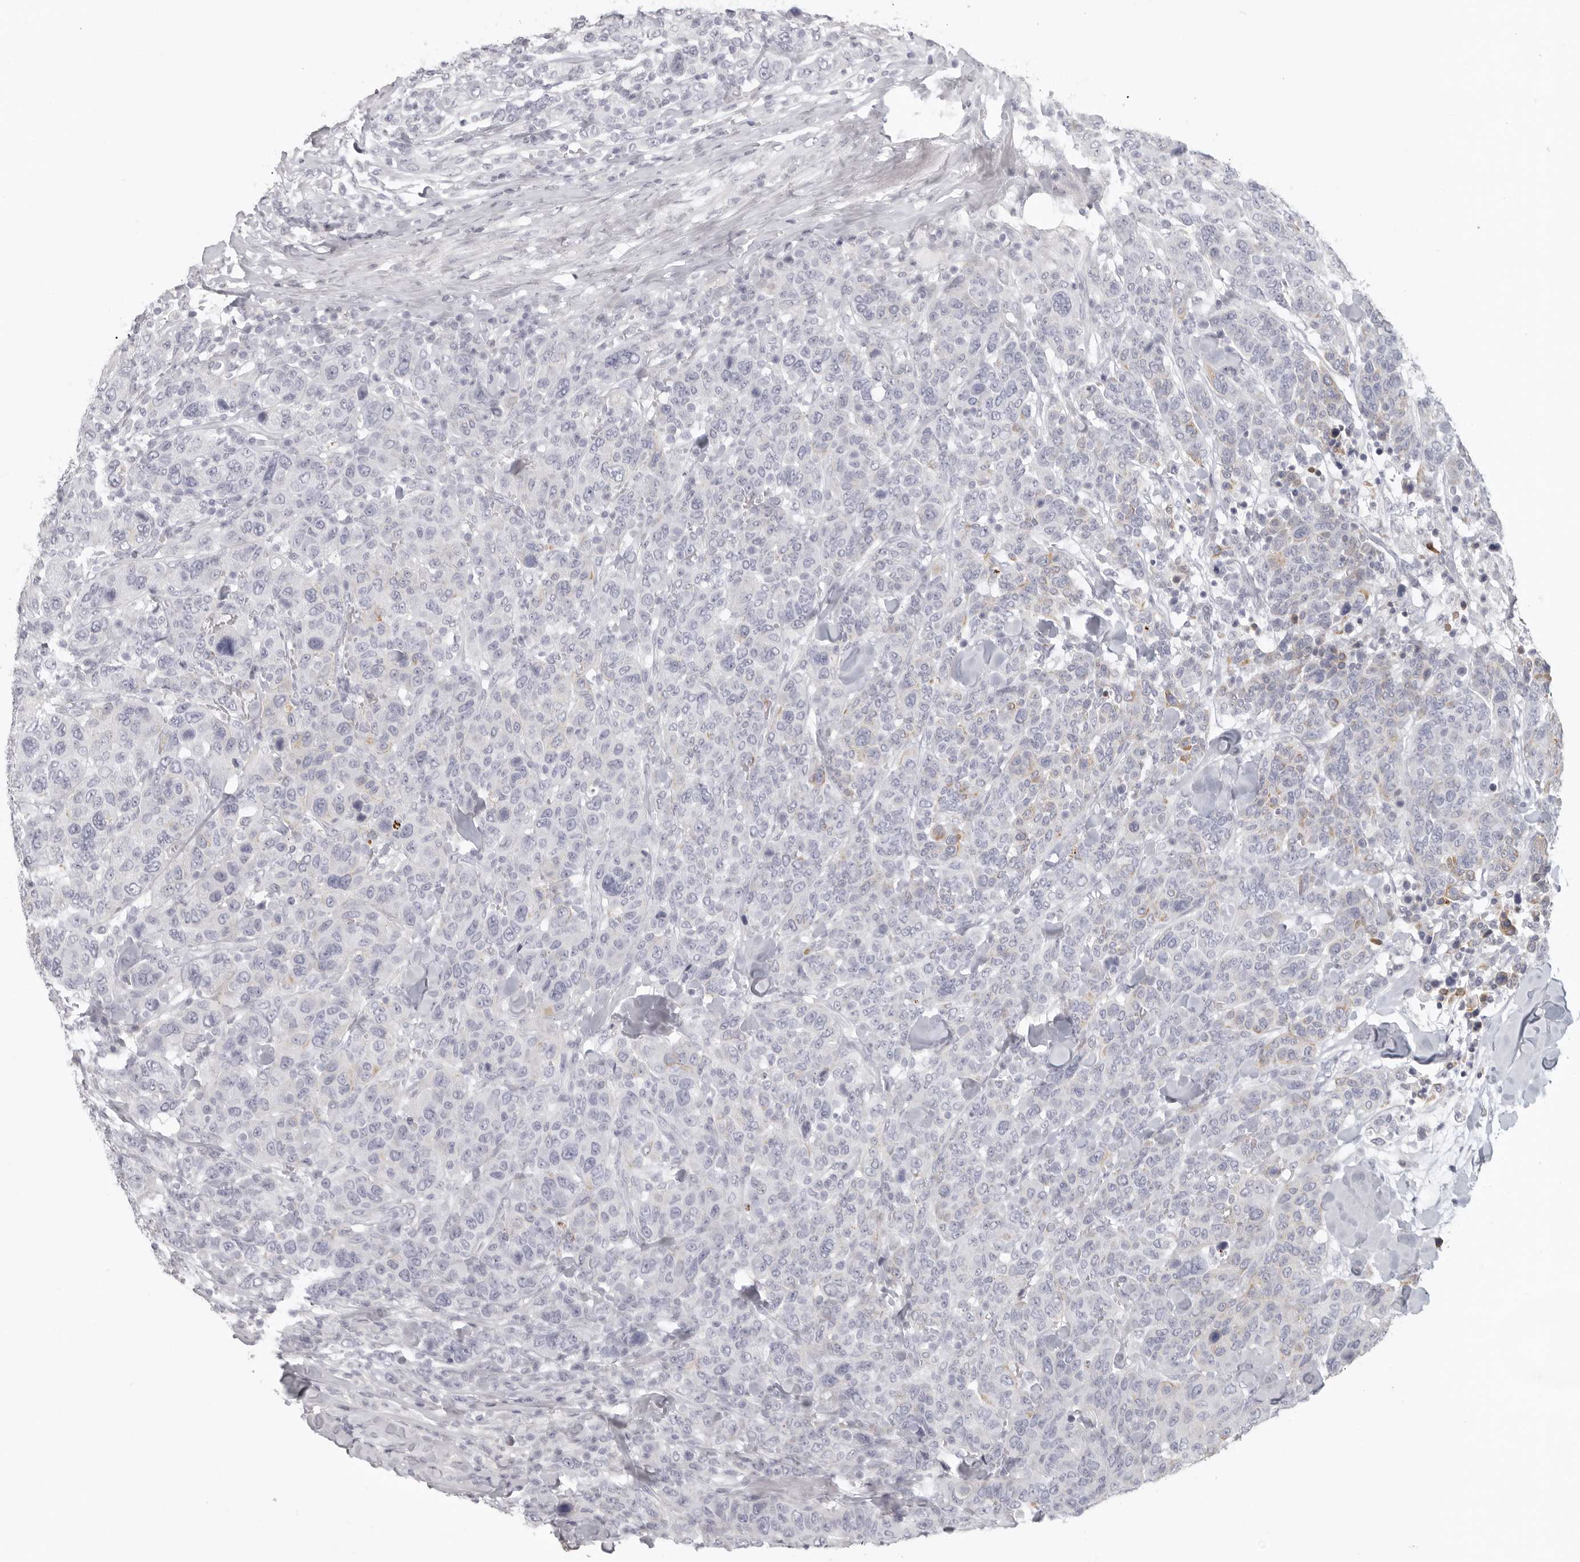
{"staining": {"intensity": "negative", "quantity": "none", "location": "none"}, "tissue": "breast cancer", "cell_type": "Tumor cells", "image_type": "cancer", "snomed": [{"axis": "morphology", "description": "Duct carcinoma"}, {"axis": "topography", "description": "Breast"}], "caption": "IHC image of invasive ductal carcinoma (breast) stained for a protein (brown), which shows no positivity in tumor cells.", "gene": "RXFP1", "patient": {"sex": "female", "age": 37}}